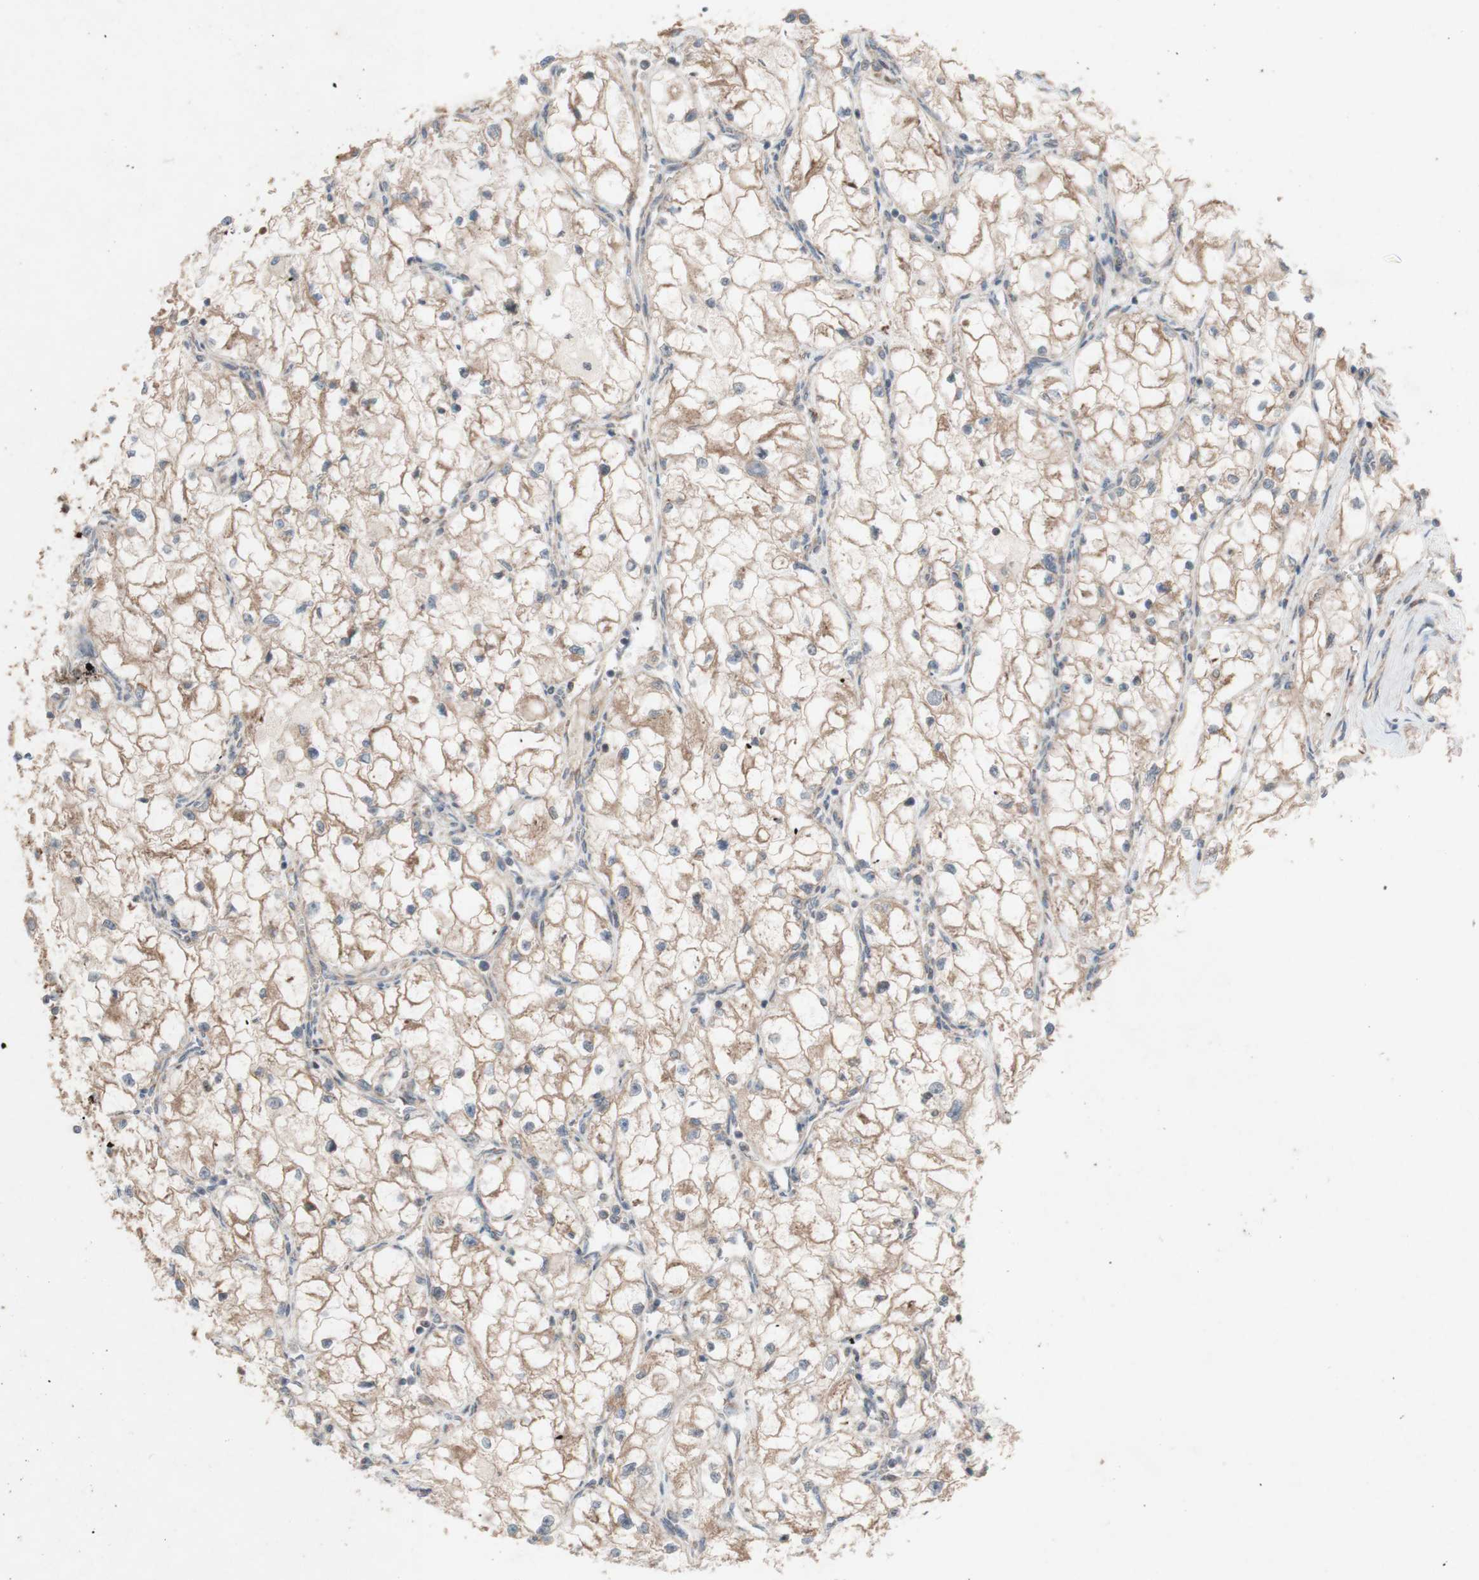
{"staining": {"intensity": "moderate", "quantity": ">75%", "location": "cytoplasmic/membranous"}, "tissue": "renal cancer", "cell_type": "Tumor cells", "image_type": "cancer", "snomed": [{"axis": "morphology", "description": "Adenocarcinoma, NOS"}, {"axis": "topography", "description": "Kidney"}], "caption": "Immunohistochemistry (IHC) photomicrograph of neoplastic tissue: human renal cancer stained using immunohistochemistry displays medium levels of moderate protein expression localized specifically in the cytoplasmic/membranous of tumor cells, appearing as a cytoplasmic/membranous brown color.", "gene": "TST", "patient": {"sex": "female", "age": 70}}